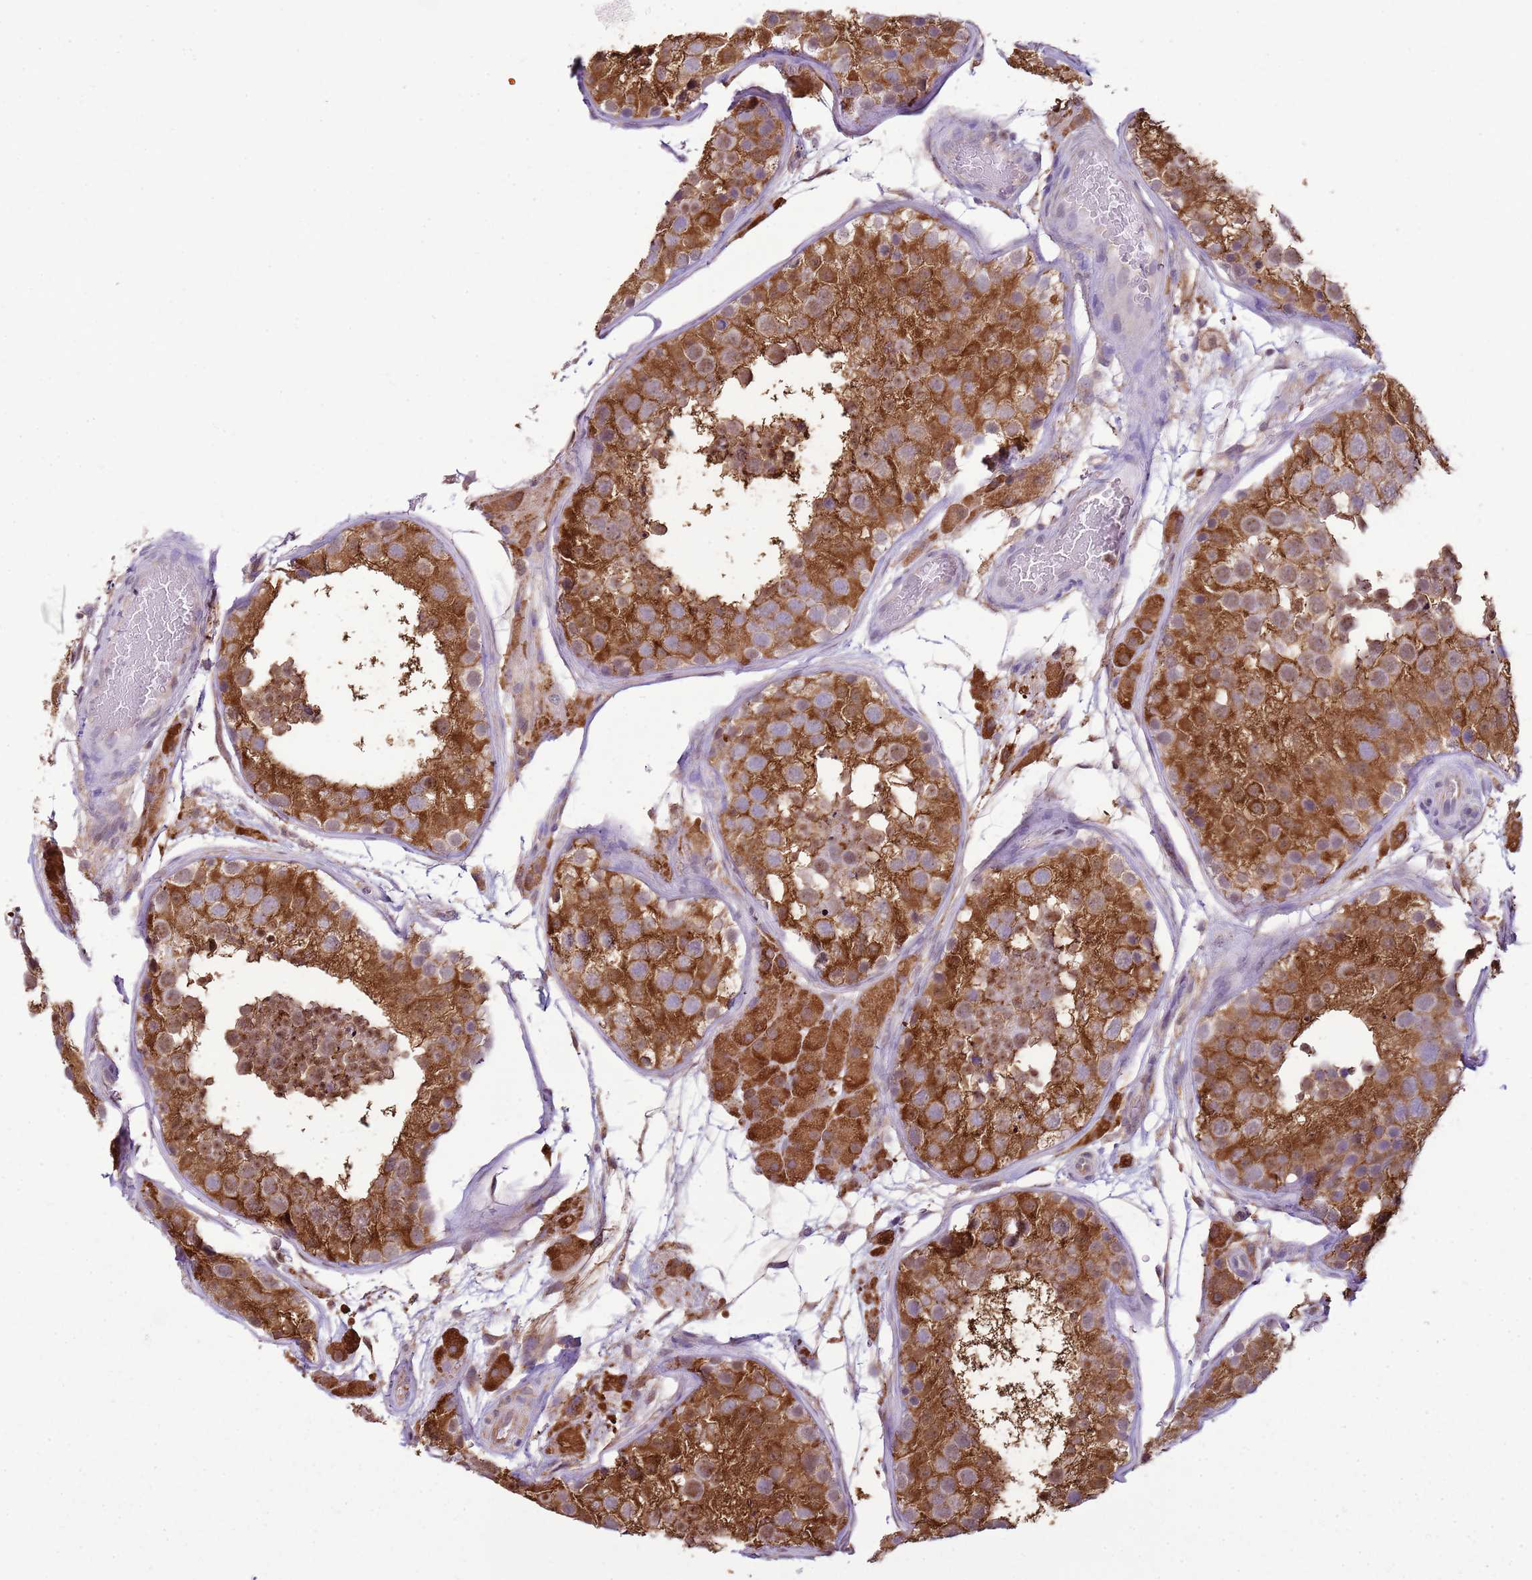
{"staining": {"intensity": "strong", "quantity": ">75%", "location": "cytoplasmic/membranous,nuclear"}, "tissue": "testis", "cell_type": "Cells in seminiferous ducts", "image_type": "normal", "snomed": [{"axis": "morphology", "description": "Normal tissue, NOS"}, {"axis": "topography", "description": "Testis"}], "caption": "IHC image of normal testis: human testis stained using IHC shows high levels of strong protein expression localized specifically in the cytoplasmic/membranous,nuclear of cells in seminiferous ducts, appearing as a cytoplasmic/membranous,nuclear brown color.", "gene": "GABRE", "patient": {"sex": "male", "age": 26}}